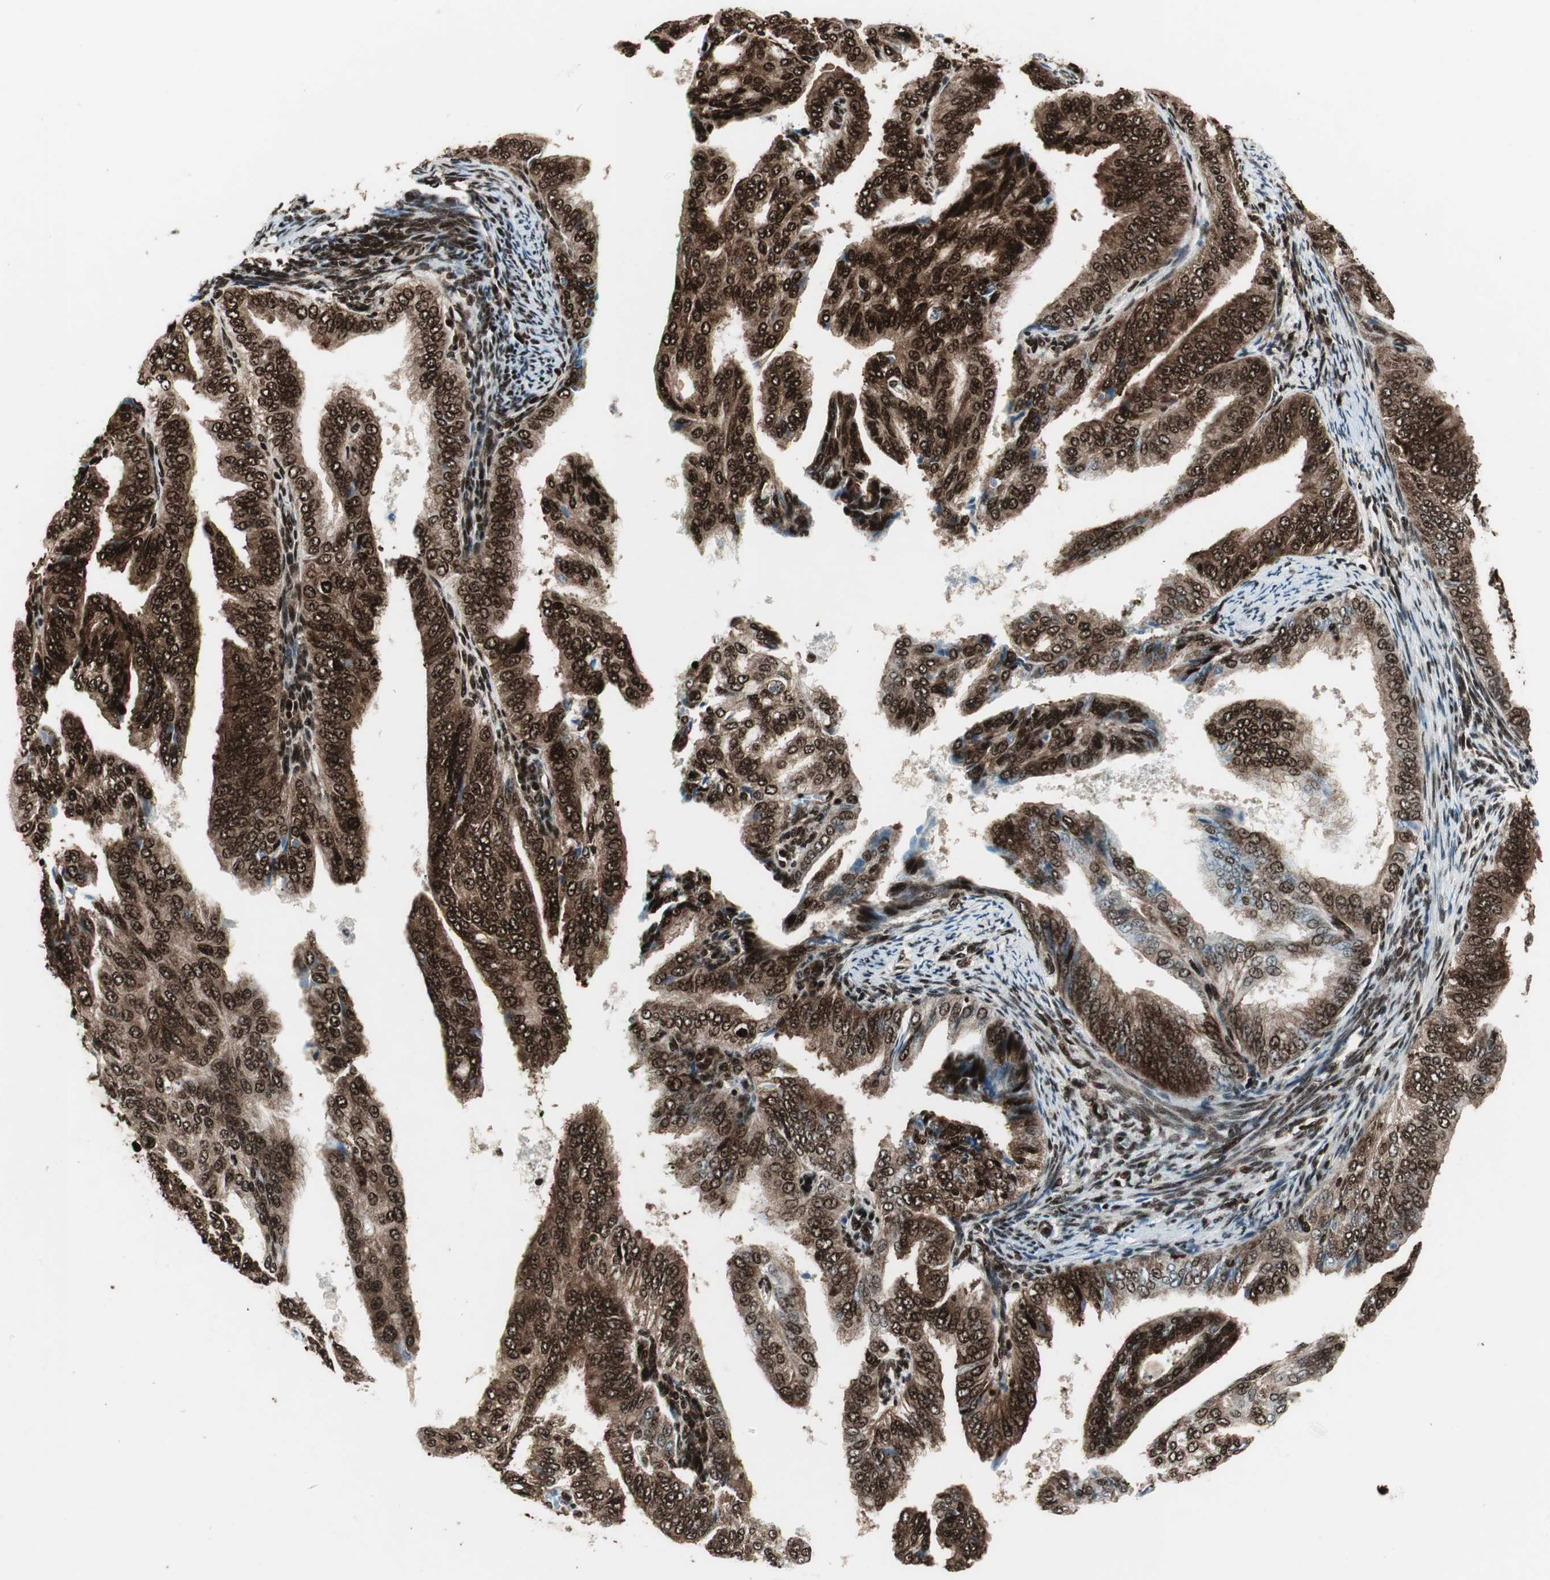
{"staining": {"intensity": "strong", "quantity": ">75%", "location": "cytoplasmic/membranous,nuclear"}, "tissue": "endometrial cancer", "cell_type": "Tumor cells", "image_type": "cancer", "snomed": [{"axis": "morphology", "description": "Adenocarcinoma, NOS"}, {"axis": "topography", "description": "Endometrium"}], "caption": "About >75% of tumor cells in human endometrial cancer reveal strong cytoplasmic/membranous and nuclear protein staining as visualized by brown immunohistochemical staining.", "gene": "EWSR1", "patient": {"sex": "female", "age": 58}}